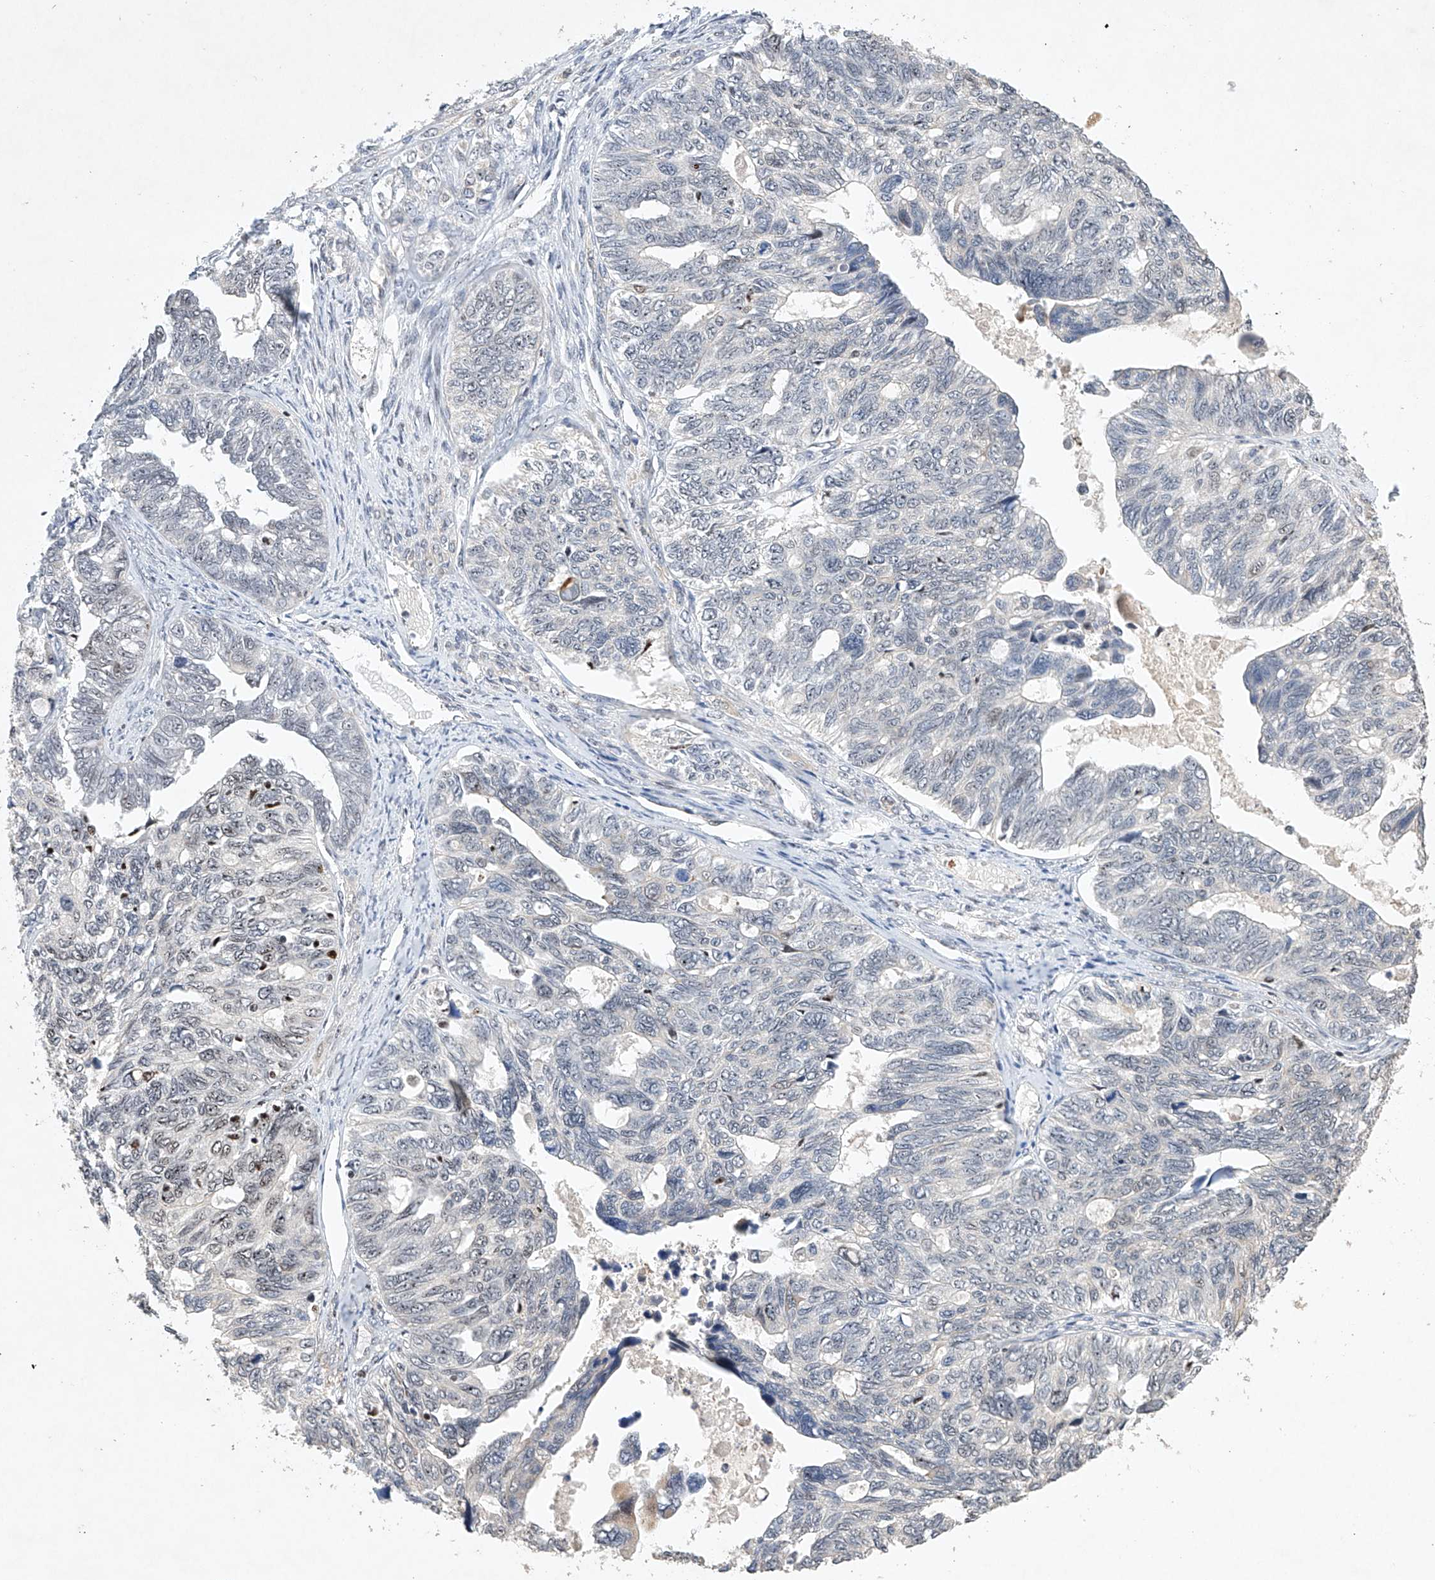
{"staining": {"intensity": "negative", "quantity": "none", "location": "none"}, "tissue": "ovarian cancer", "cell_type": "Tumor cells", "image_type": "cancer", "snomed": [{"axis": "morphology", "description": "Cystadenocarcinoma, serous, NOS"}, {"axis": "topography", "description": "Ovary"}], "caption": "Tumor cells are negative for brown protein staining in ovarian cancer.", "gene": "AFG1L", "patient": {"sex": "female", "age": 79}}